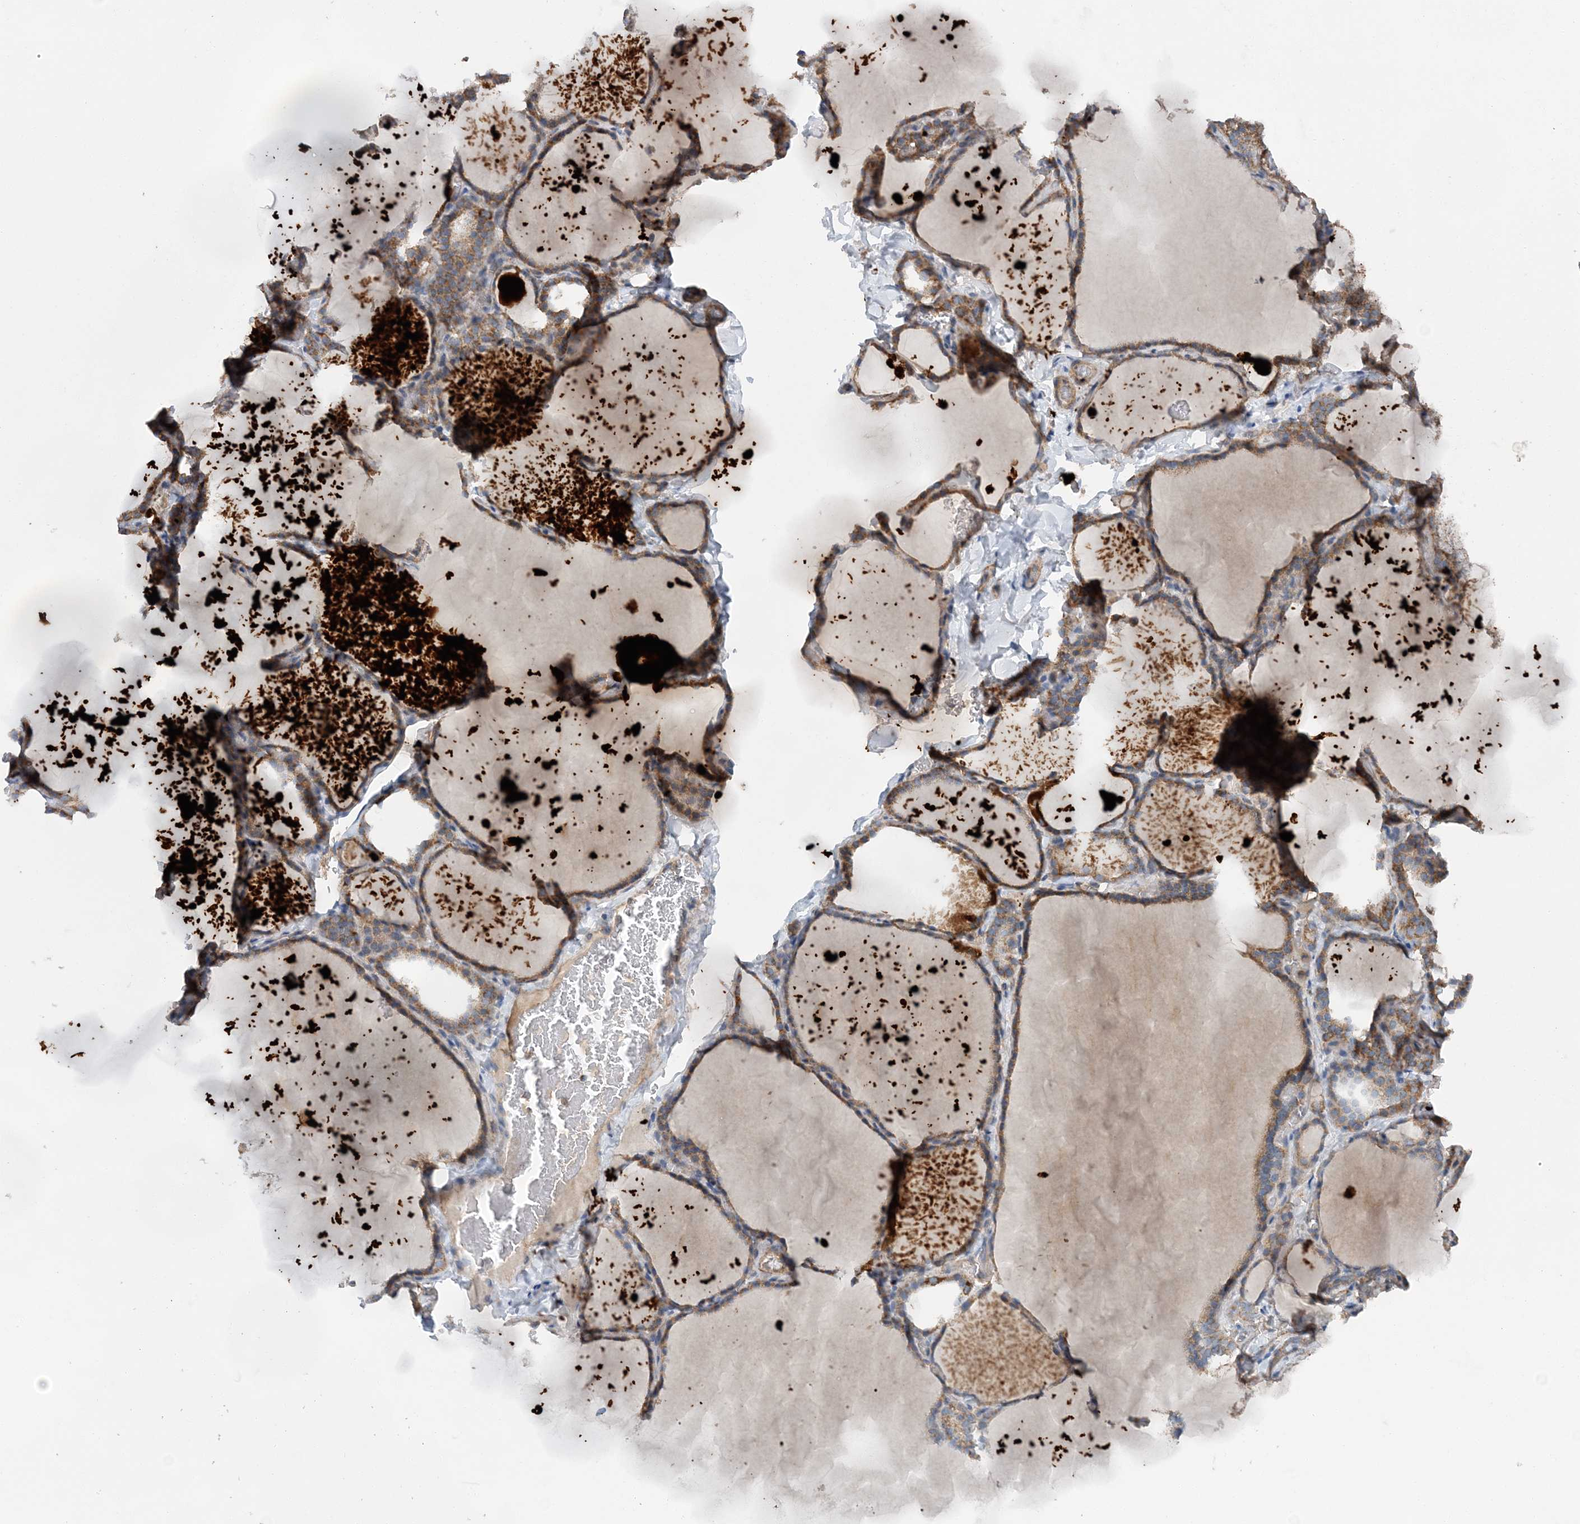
{"staining": {"intensity": "moderate", "quantity": ">75%", "location": "cytoplasmic/membranous"}, "tissue": "thyroid gland", "cell_type": "Glandular cells", "image_type": "normal", "snomed": [{"axis": "morphology", "description": "Normal tissue, NOS"}, {"axis": "topography", "description": "Thyroid gland"}], "caption": "Thyroid gland stained with DAB IHC exhibits medium levels of moderate cytoplasmic/membranous expression in about >75% of glandular cells. Immunohistochemistry stains the protein in brown and the nuclei are stained blue.", "gene": "SPRY2", "patient": {"sex": "female", "age": 22}}